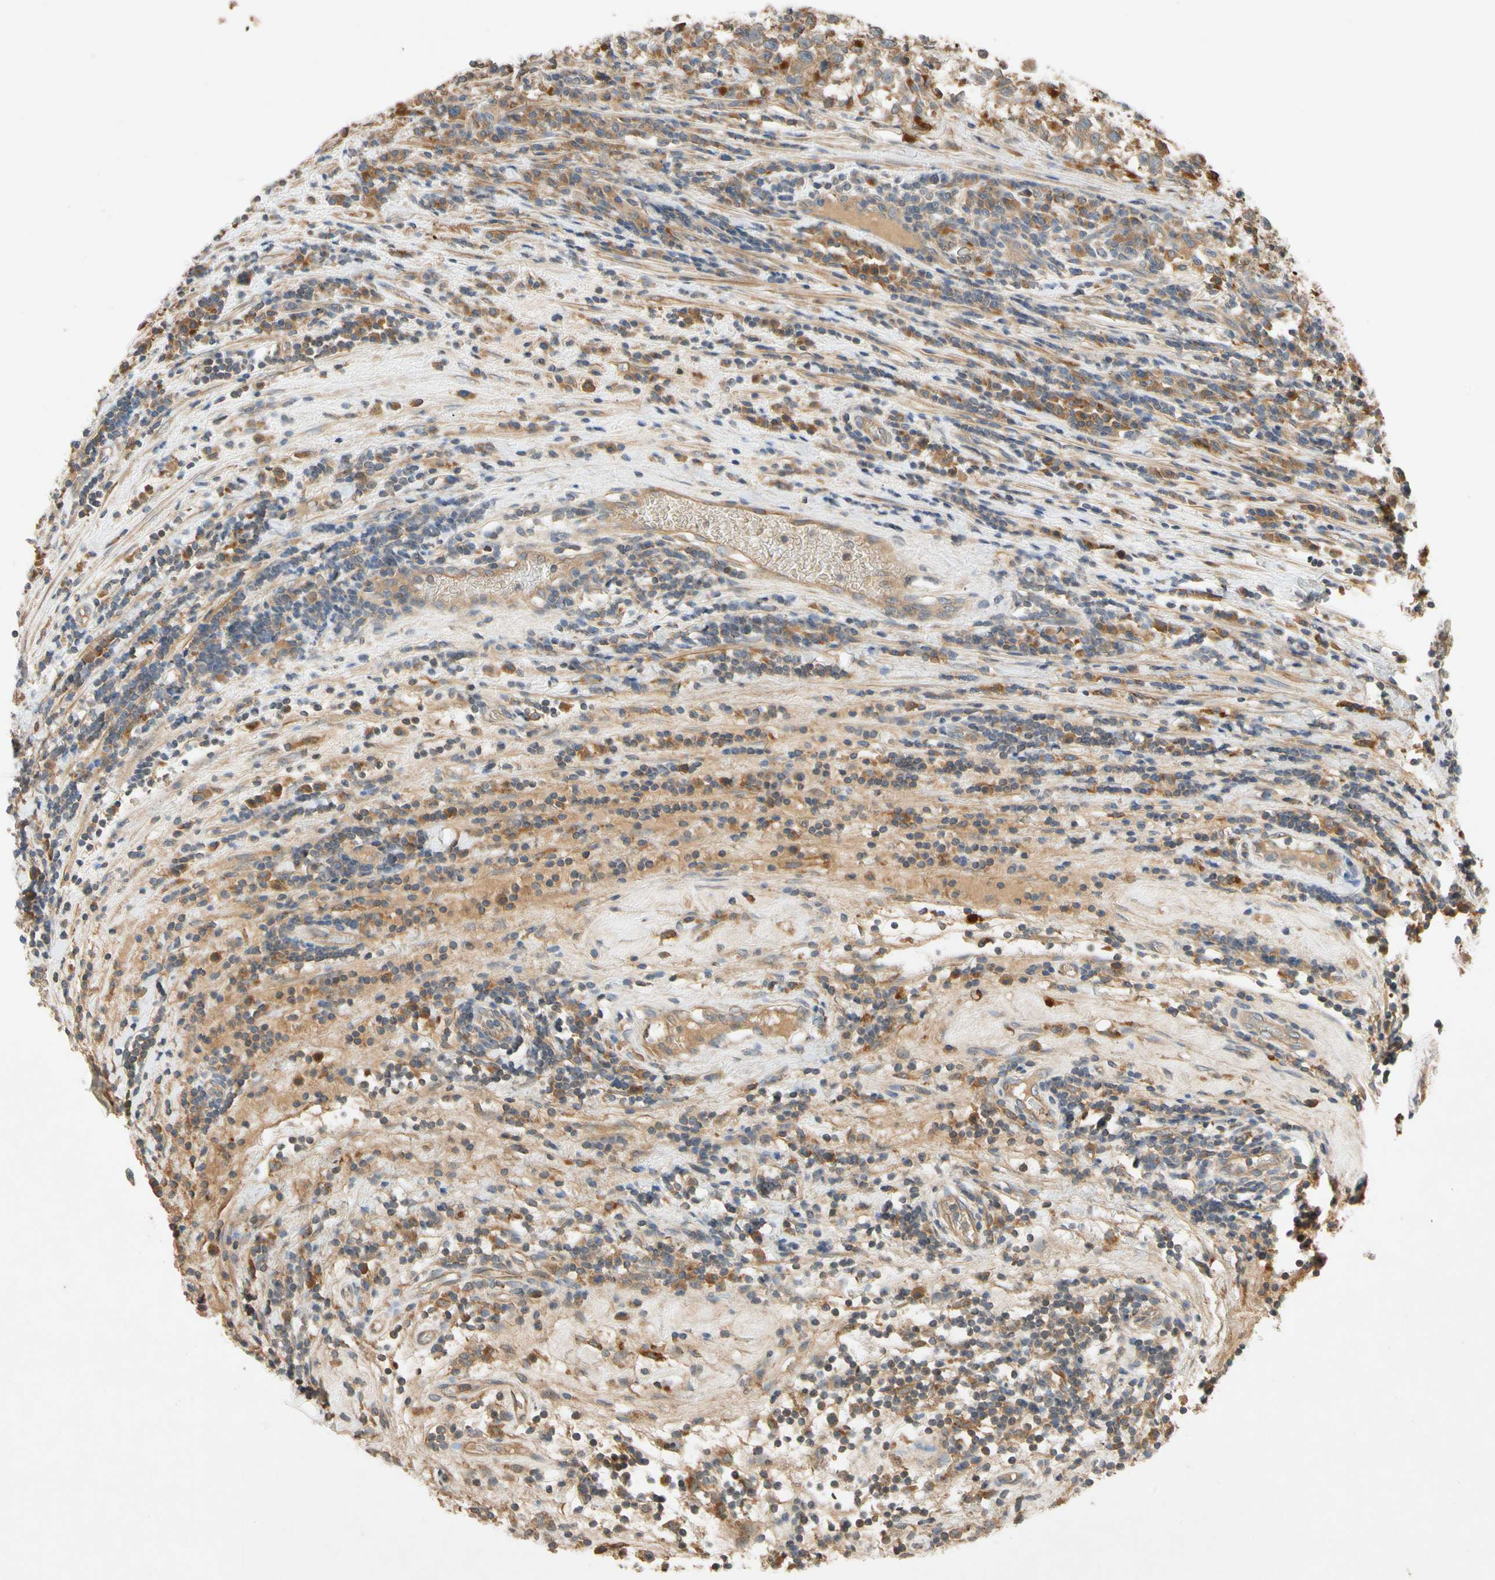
{"staining": {"intensity": "moderate", "quantity": "25%-75%", "location": "cytoplasmic/membranous"}, "tissue": "testis cancer", "cell_type": "Tumor cells", "image_type": "cancer", "snomed": [{"axis": "morphology", "description": "Seminoma, NOS"}, {"axis": "topography", "description": "Testis"}], "caption": "Protein positivity by immunohistochemistry (IHC) exhibits moderate cytoplasmic/membranous staining in about 25%-75% of tumor cells in testis cancer.", "gene": "USP46", "patient": {"sex": "male", "age": 43}}